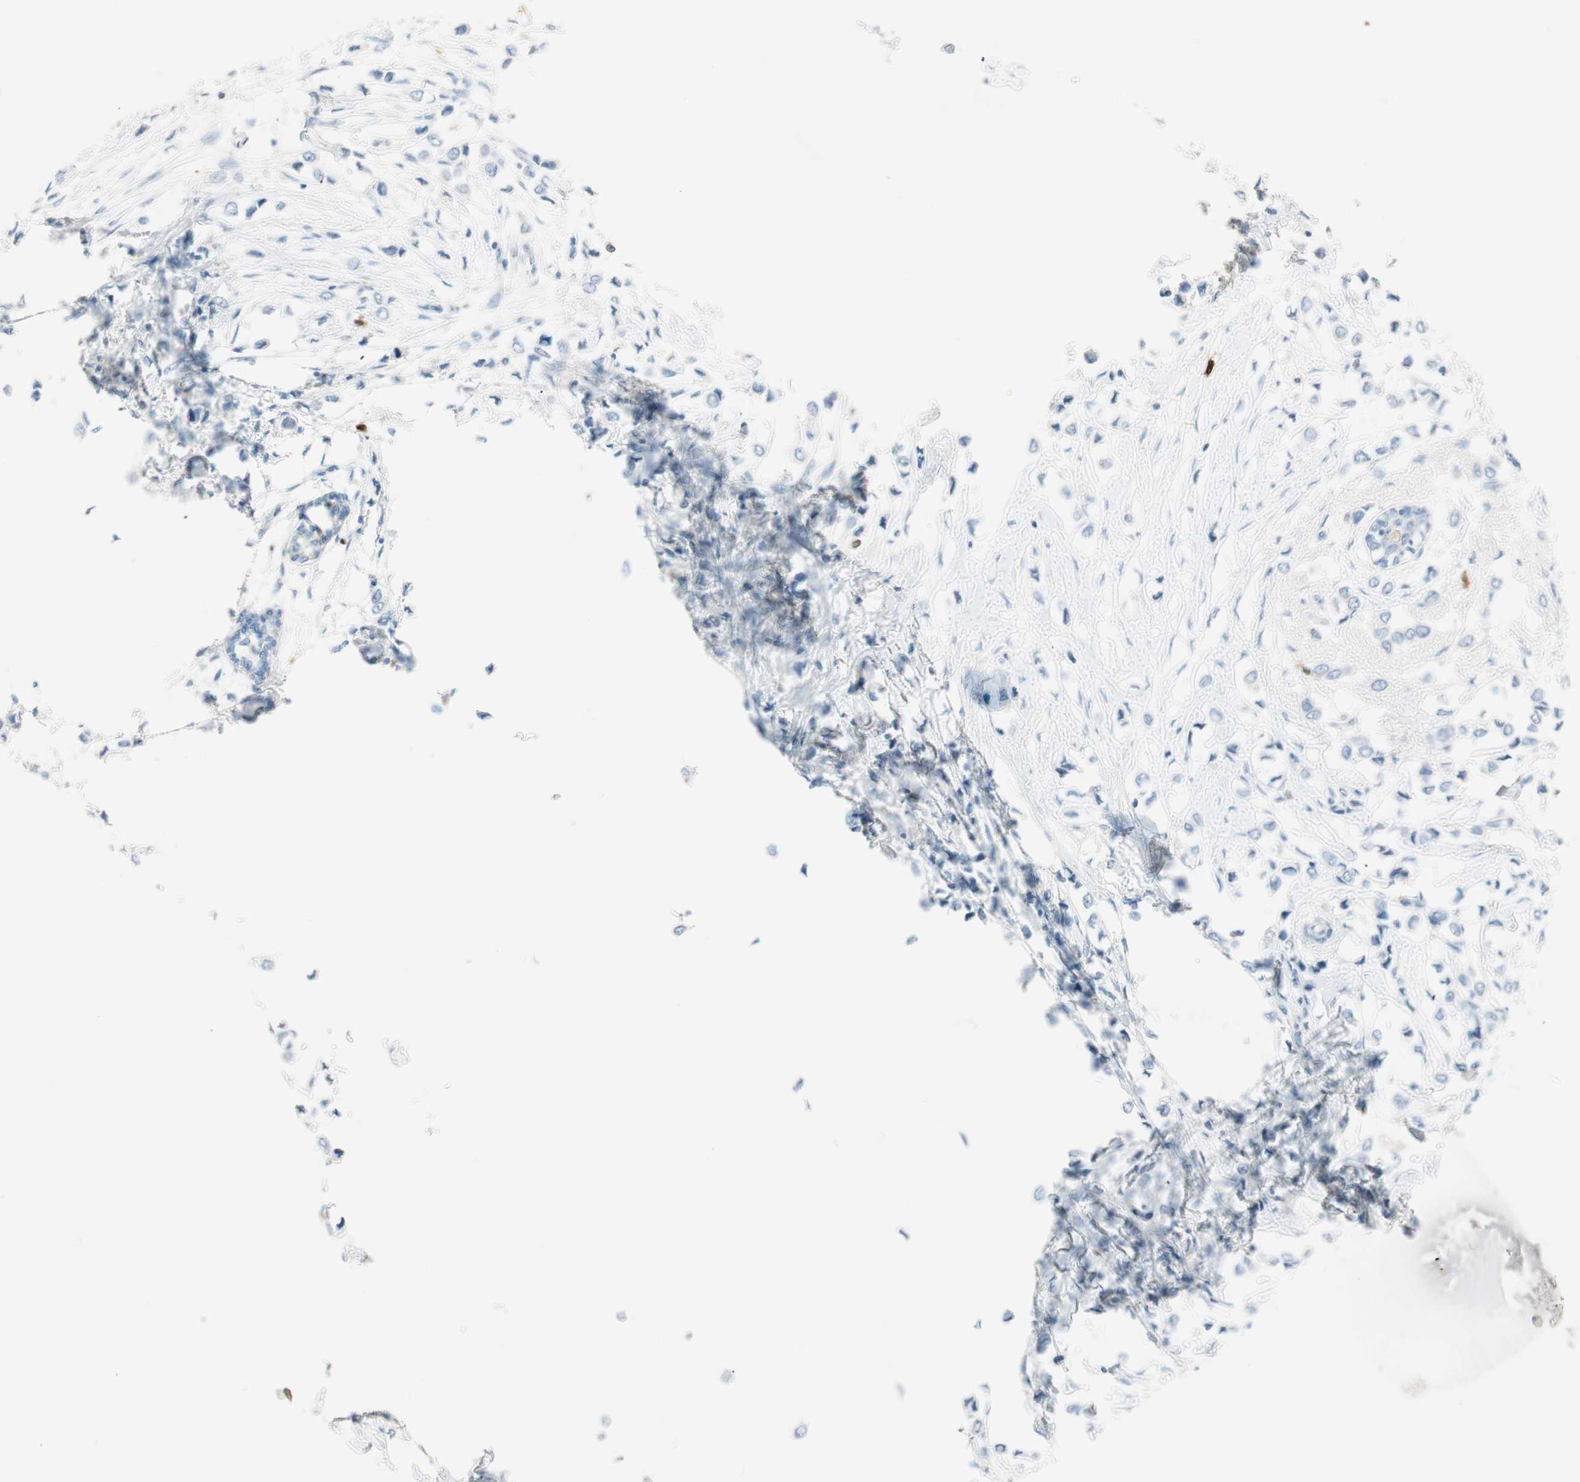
{"staining": {"intensity": "negative", "quantity": "none", "location": "none"}, "tissue": "breast cancer", "cell_type": "Tumor cells", "image_type": "cancer", "snomed": [{"axis": "morphology", "description": "Lobular carcinoma"}, {"axis": "topography", "description": "Breast"}], "caption": "Protein analysis of breast cancer (lobular carcinoma) demonstrates no significant expression in tumor cells.", "gene": "HPGD", "patient": {"sex": "female", "age": 51}}